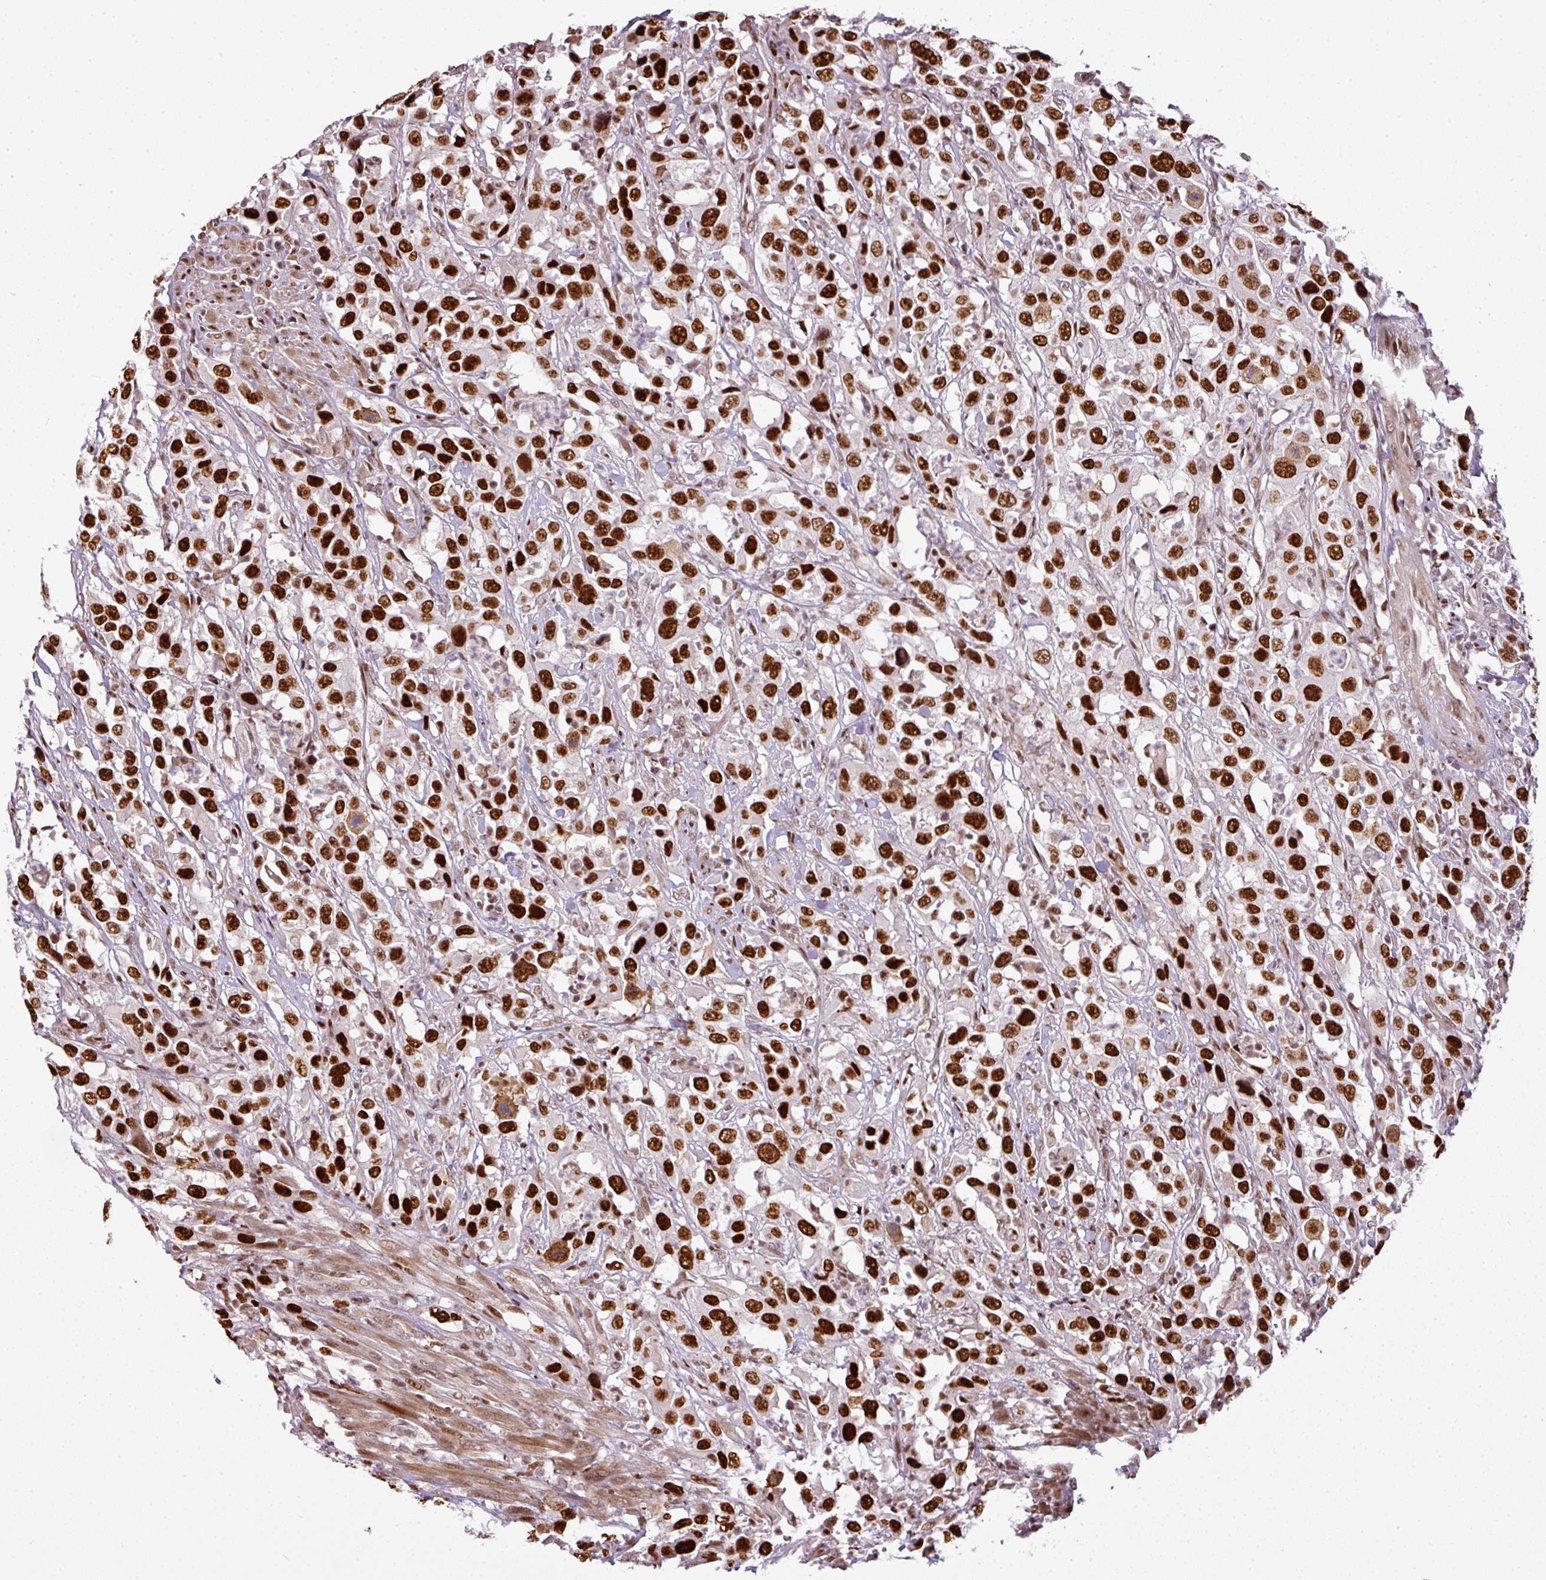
{"staining": {"intensity": "strong", "quantity": ">75%", "location": "nuclear"}, "tissue": "urothelial cancer", "cell_type": "Tumor cells", "image_type": "cancer", "snomed": [{"axis": "morphology", "description": "Urothelial carcinoma, High grade"}, {"axis": "topography", "description": "Urinary bladder"}], "caption": "Protein expression analysis of human urothelial cancer reveals strong nuclear expression in about >75% of tumor cells.", "gene": "MYSM1", "patient": {"sex": "male", "age": 61}}